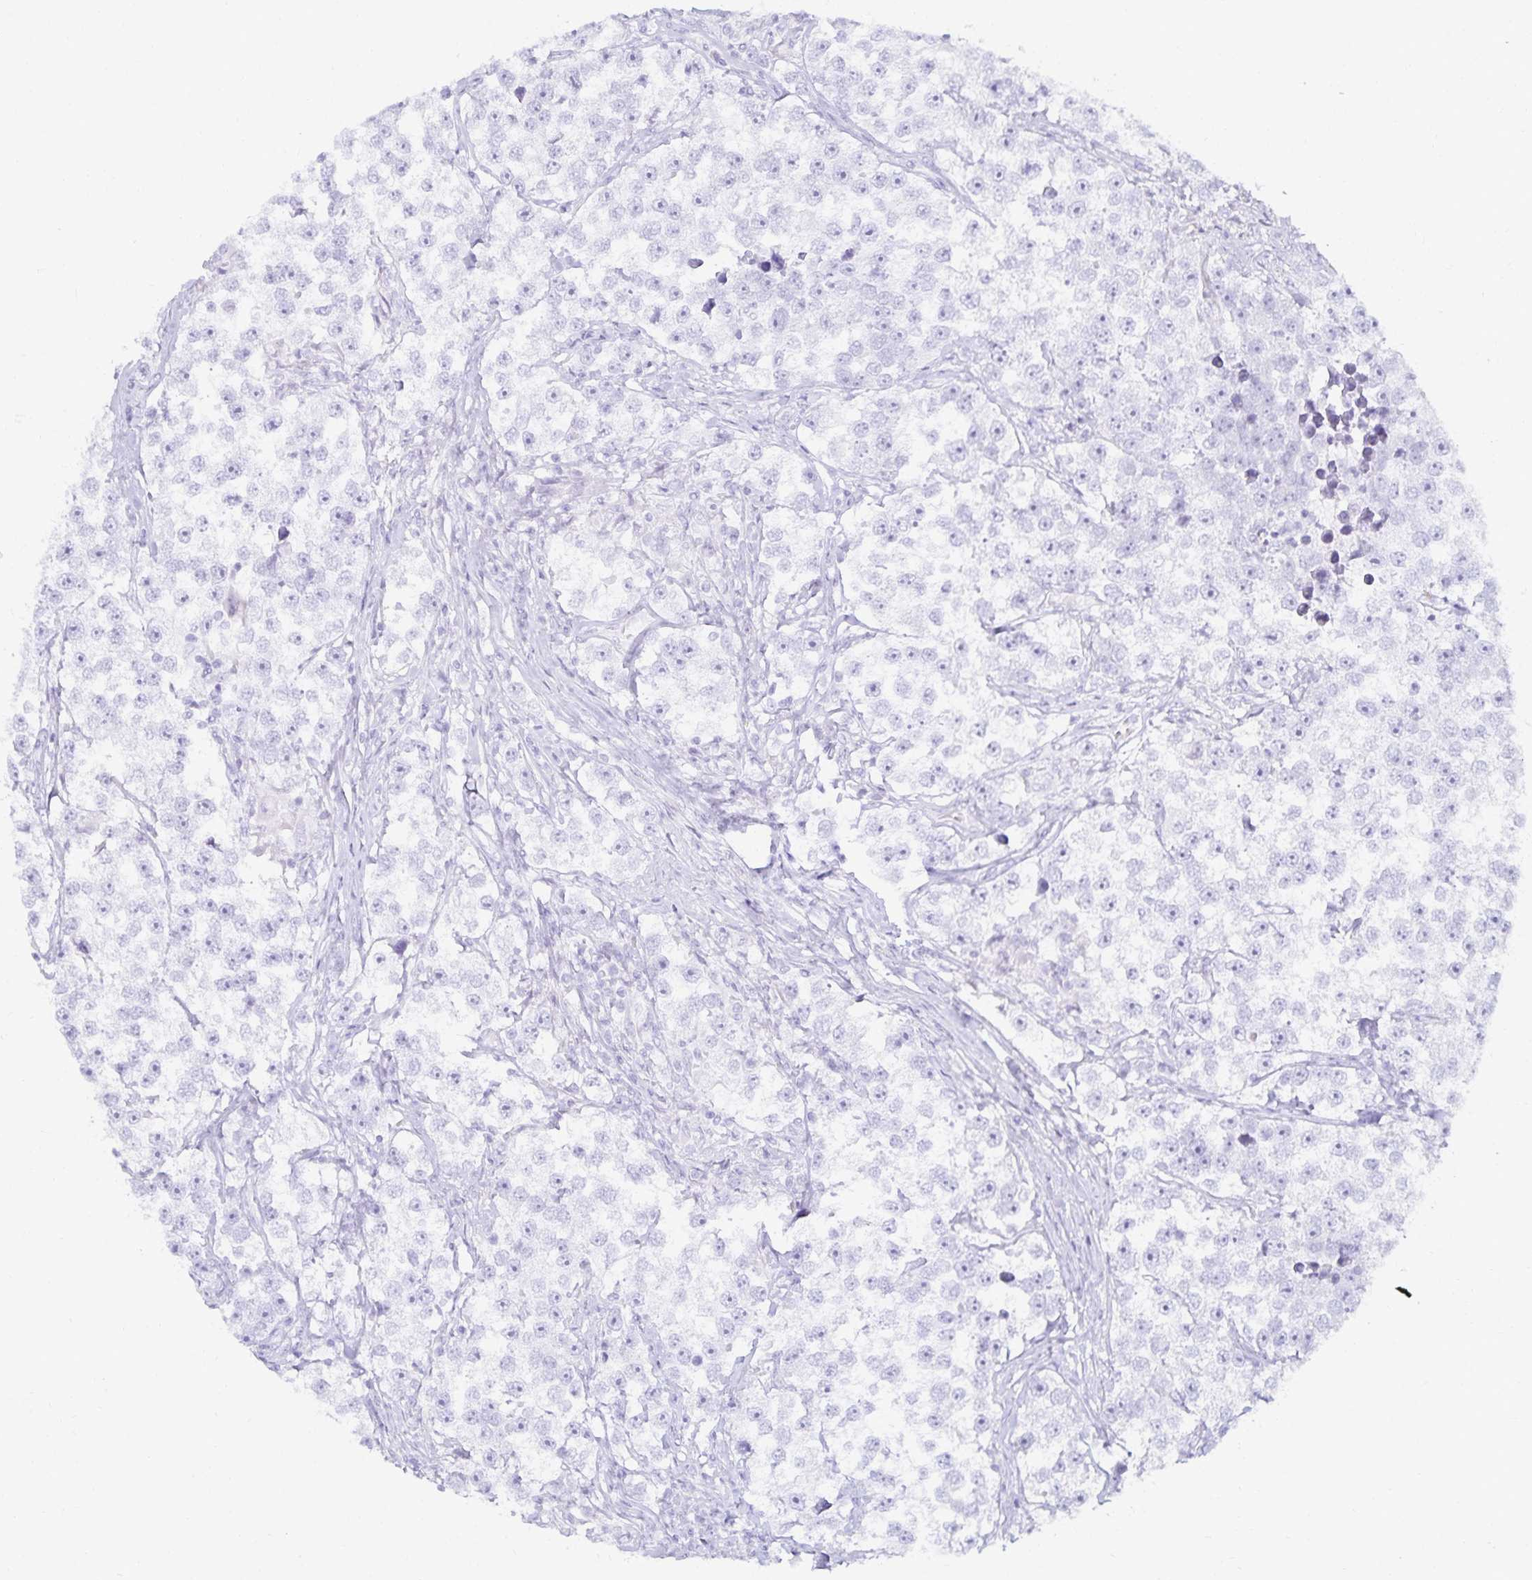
{"staining": {"intensity": "negative", "quantity": "none", "location": "none"}, "tissue": "testis cancer", "cell_type": "Tumor cells", "image_type": "cancer", "snomed": [{"axis": "morphology", "description": "Seminoma, NOS"}, {"axis": "topography", "description": "Testis"}], "caption": "The micrograph exhibits no significant expression in tumor cells of testis cancer. (DAB (3,3'-diaminobenzidine) immunohistochemistry (IHC) visualized using brightfield microscopy, high magnification).", "gene": "GP2", "patient": {"sex": "male", "age": 46}}